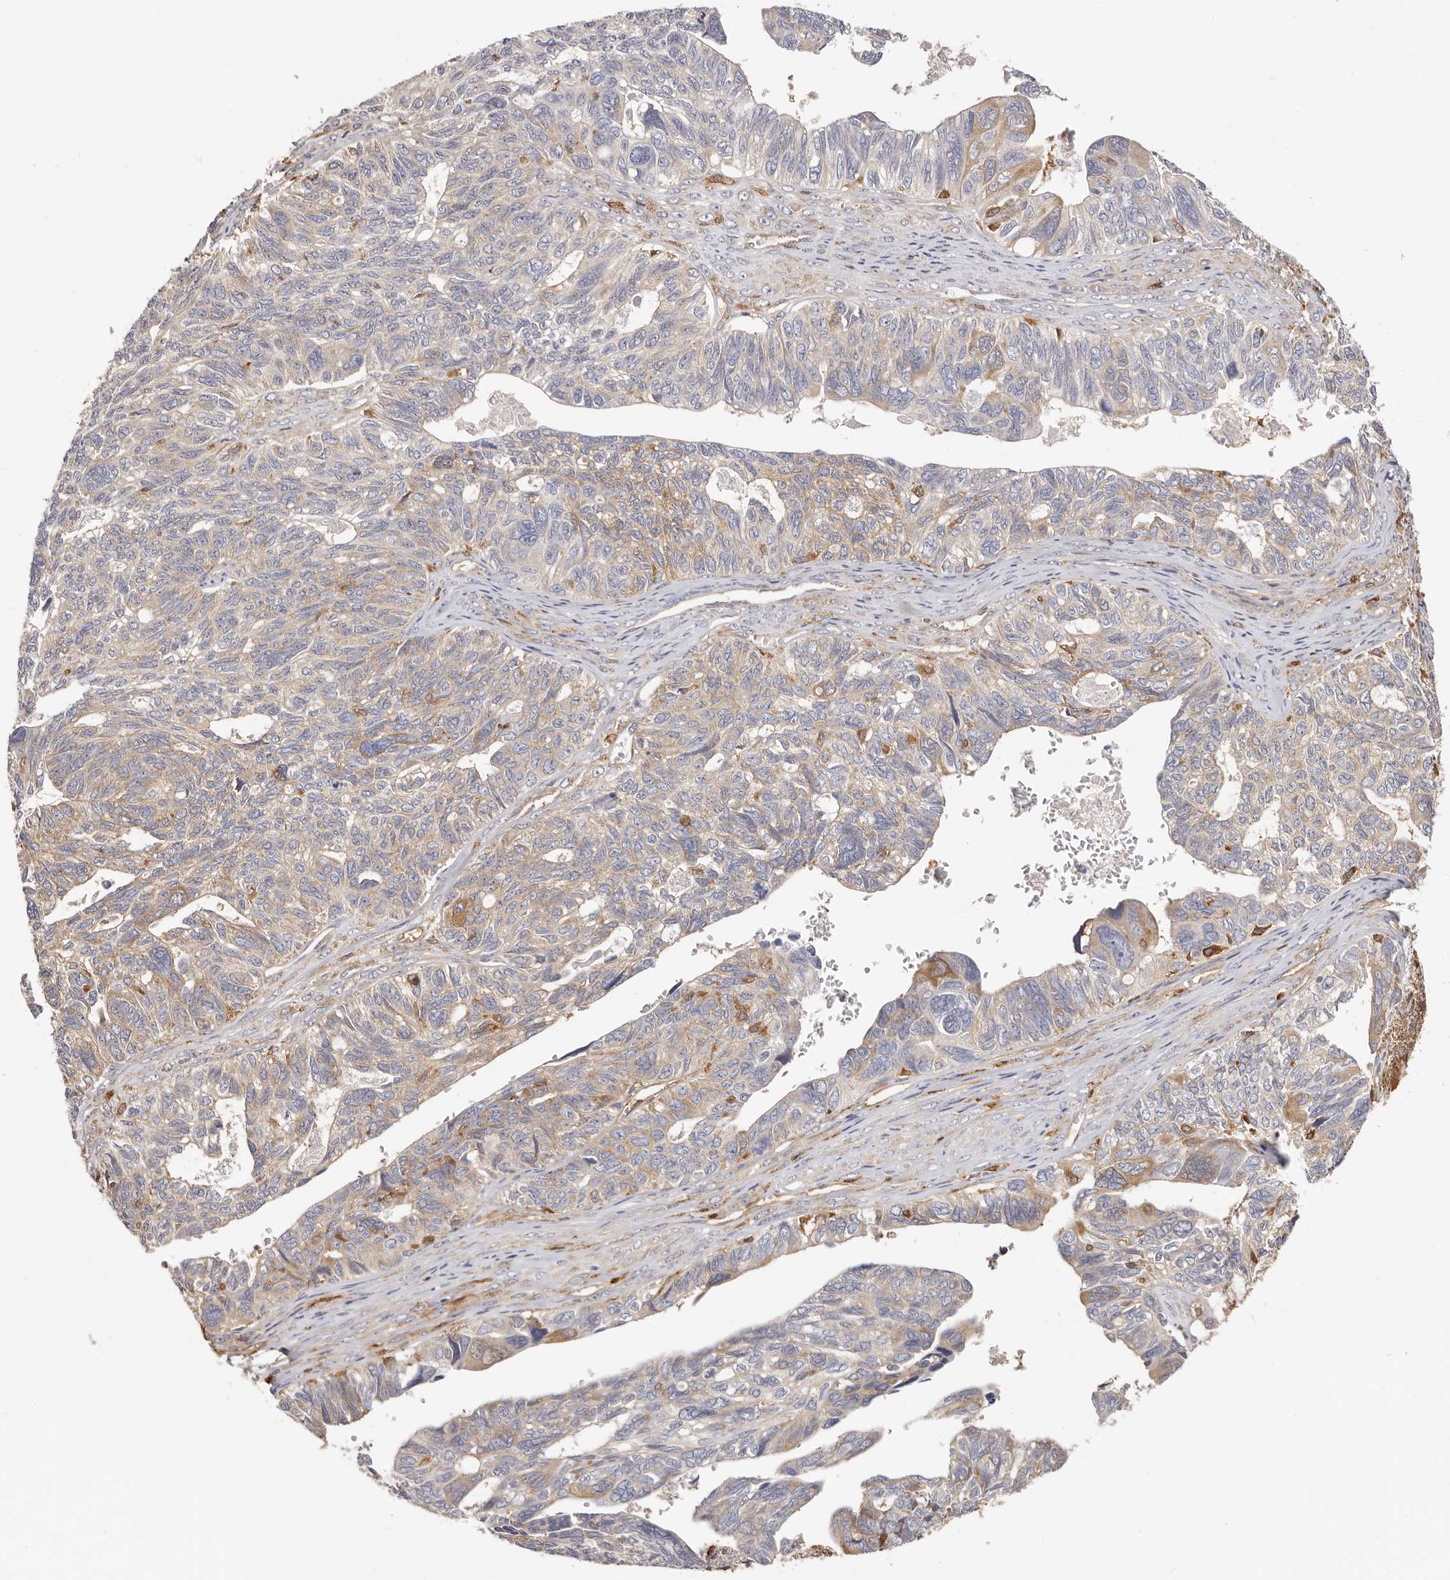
{"staining": {"intensity": "moderate", "quantity": "<25%", "location": "cytoplasmic/membranous"}, "tissue": "ovarian cancer", "cell_type": "Tumor cells", "image_type": "cancer", "snomed": [{"axis": "morphology", "description": "Cystadenocarcinoma, serous, NOS"}, {"axis": "topography", "description": "Ovary"}], "caption": "Tumor cells exhibit moderate cytoplasmic/membranous positivity in about <25% of cells in ovarian serous cystadenocarcinoma. (Brightfield microscopy of DAB IHC at high magnification).", "gene": "LAP3", "patient": {"sex": "female", "age": 79}}